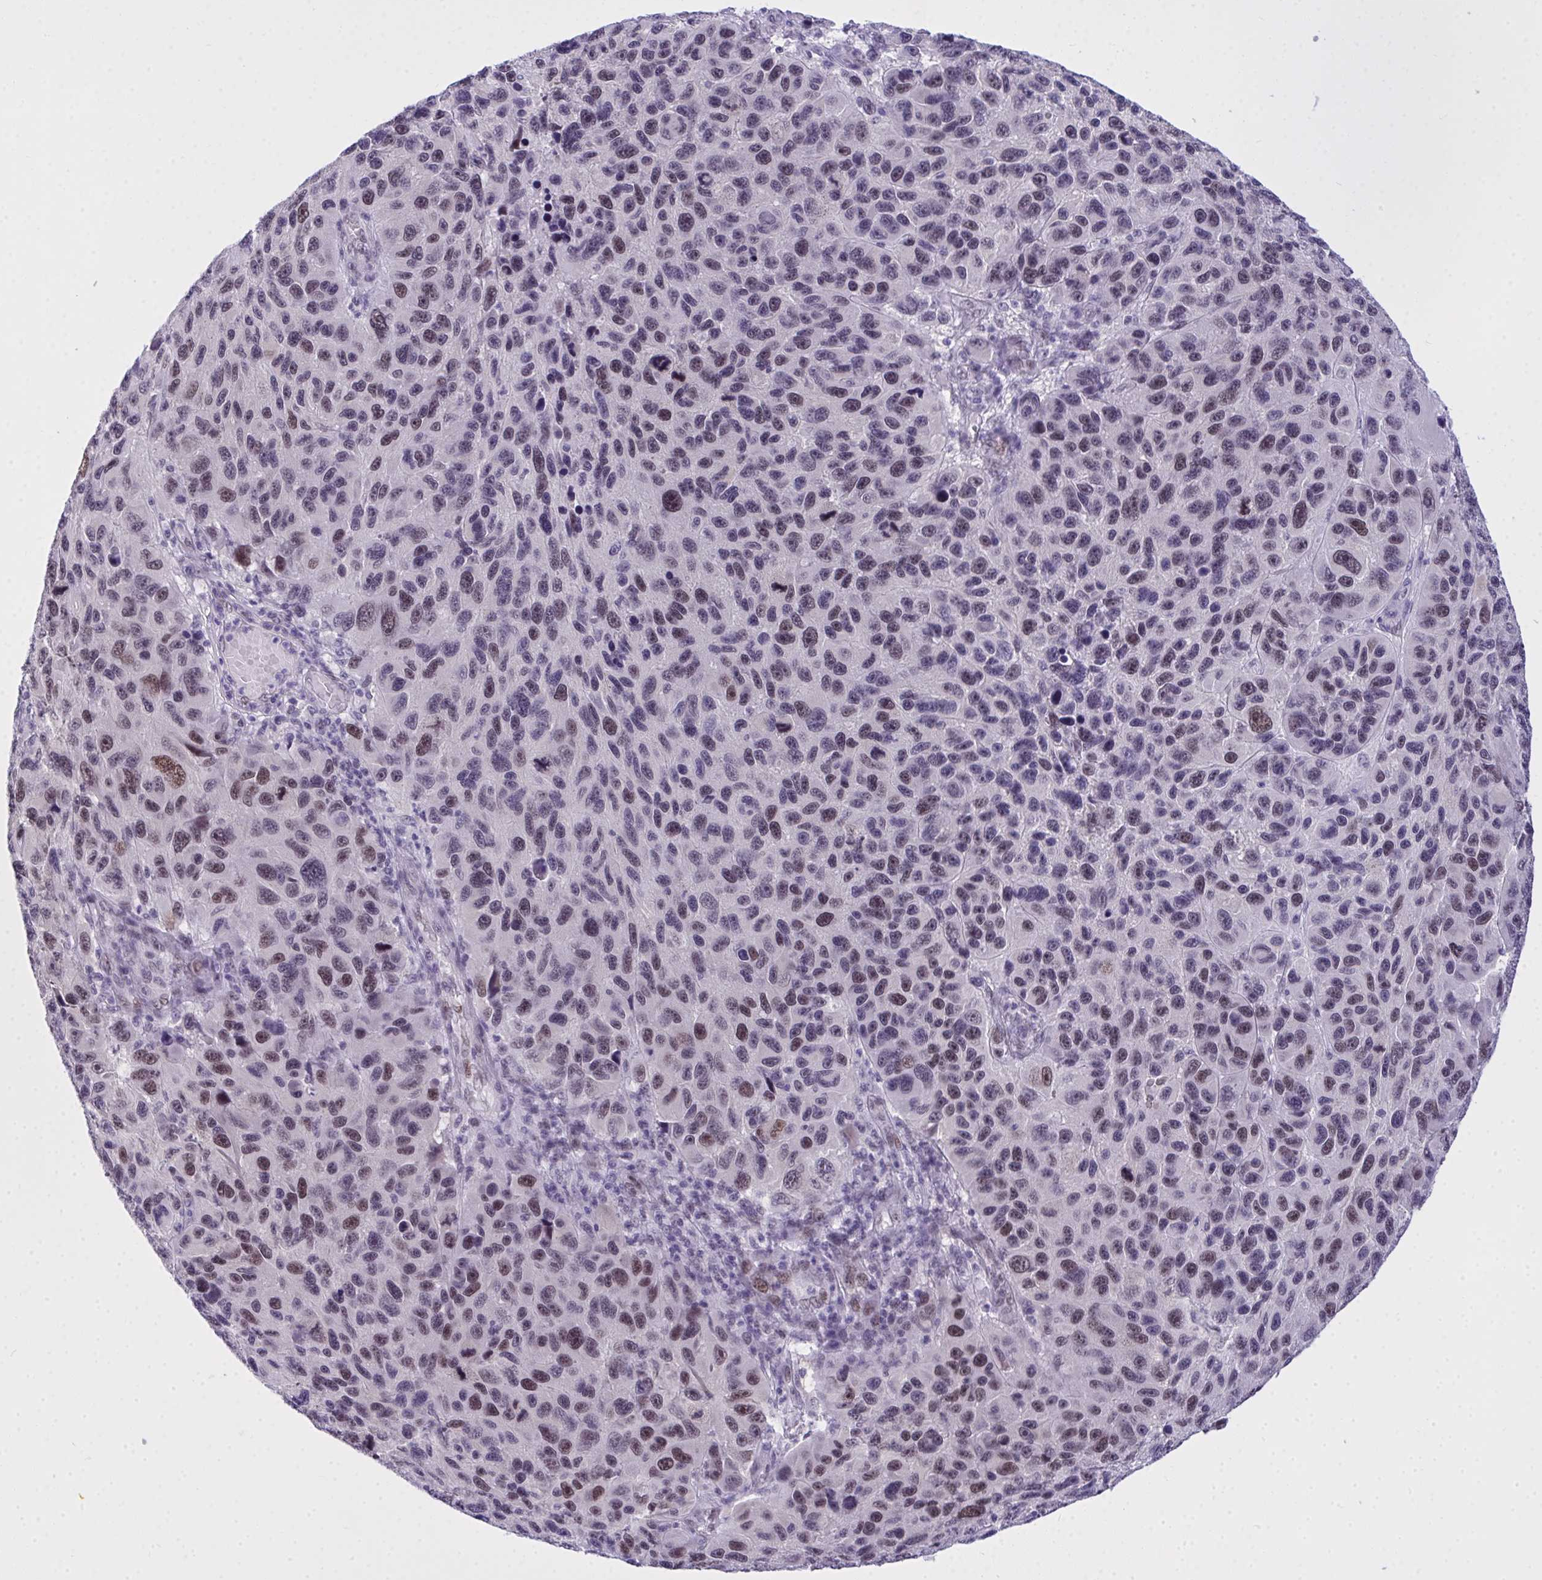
{"staining": {"intensity": "weak", "quantity": "<25%", "location": "nuclear"}, "tissue": "melanoma", "cell_type": "Tumor cells", "image_type": "cancer", "snomed": [{"axis": "morphology", "description": "Malignant melanoma, NOS"}, {"axis": "topography", "description": "Skin"}], "caption": "Image shows no significant protein staining in tumor cells of melanoma. (Brightfield microscopy of DAB immunohistochemistry at high magnification).", "gene": "TEAD4", "patient": {"sex": "male", "age": 53}}